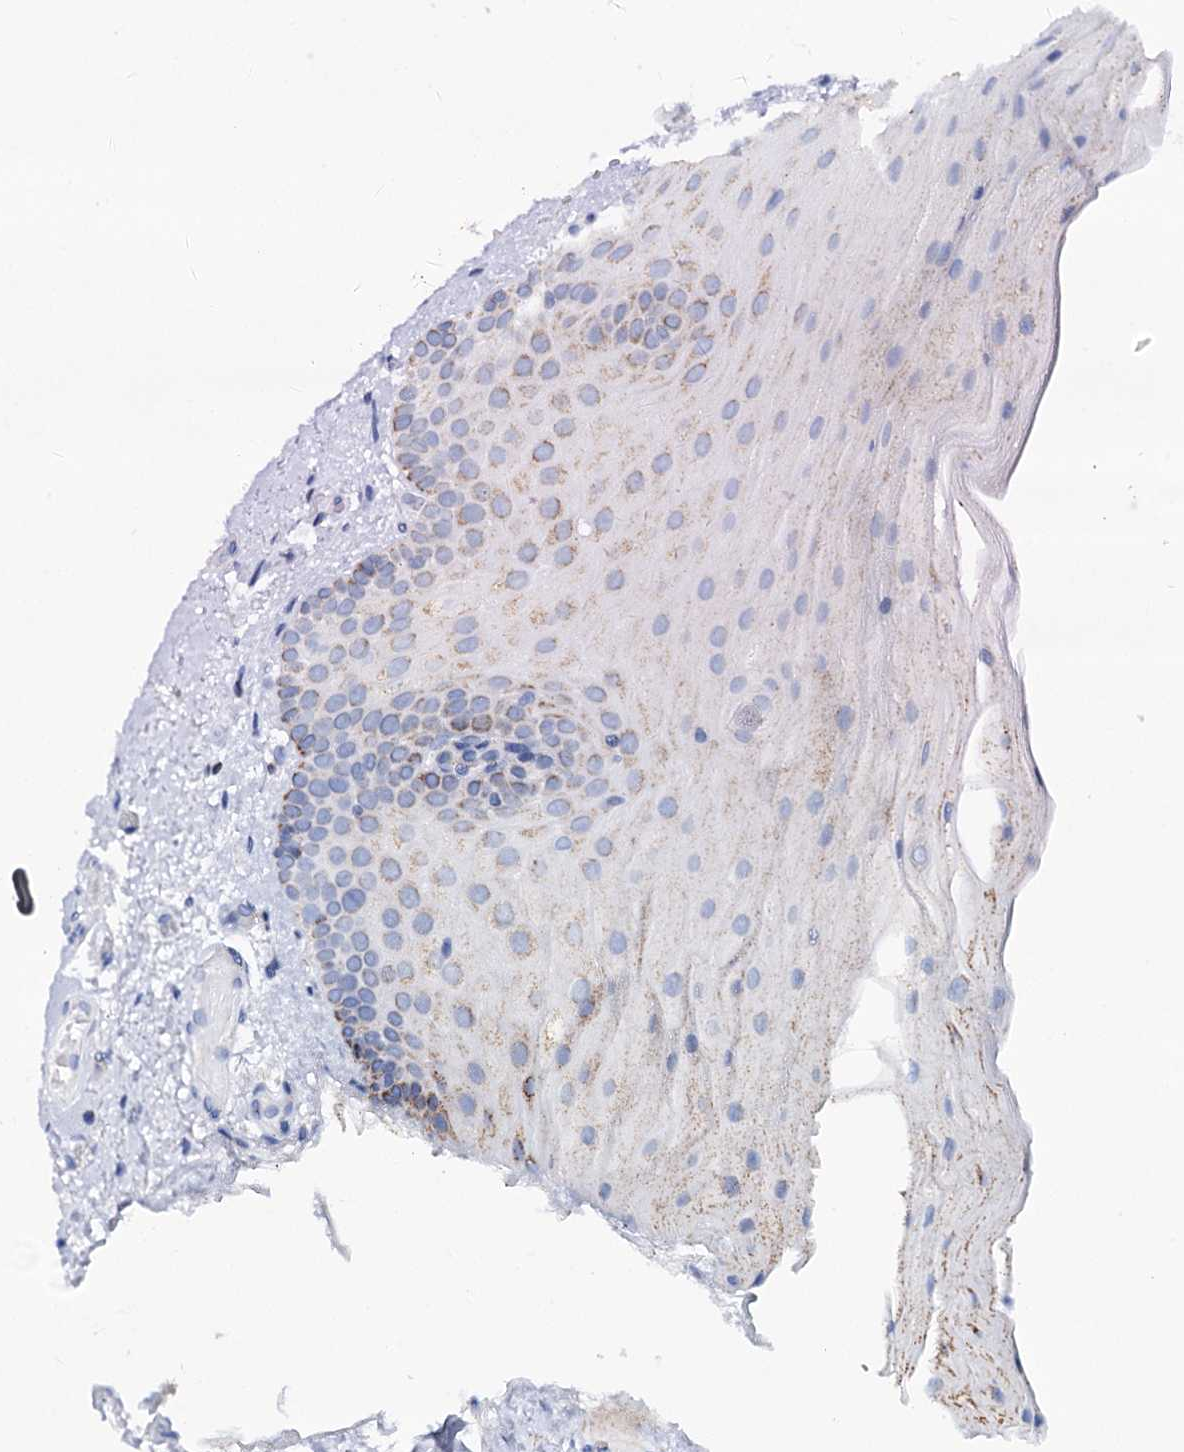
{"staining": {"intensity": "moderate", "quantity": "25%-75%", "location": "cytoplasmic/membranous"}, "tissue": "oral mucosa", "cell_type": "Squamous epithelial cells", "image_type": "normal", "snomed": [{"axis": "morphology", "description": "Normal tissue, NOS"}, {"axis": "topography", "description": "Oral tissue"}], "caption": "Oral mucosa stained with a brown dye reveals moderate cytoplasmic/membranous positive expression in about 25%-75% of squamous epithelial cells.", "gene": "UBASH3B", "patient": {"sex": "male", "age": 68}}